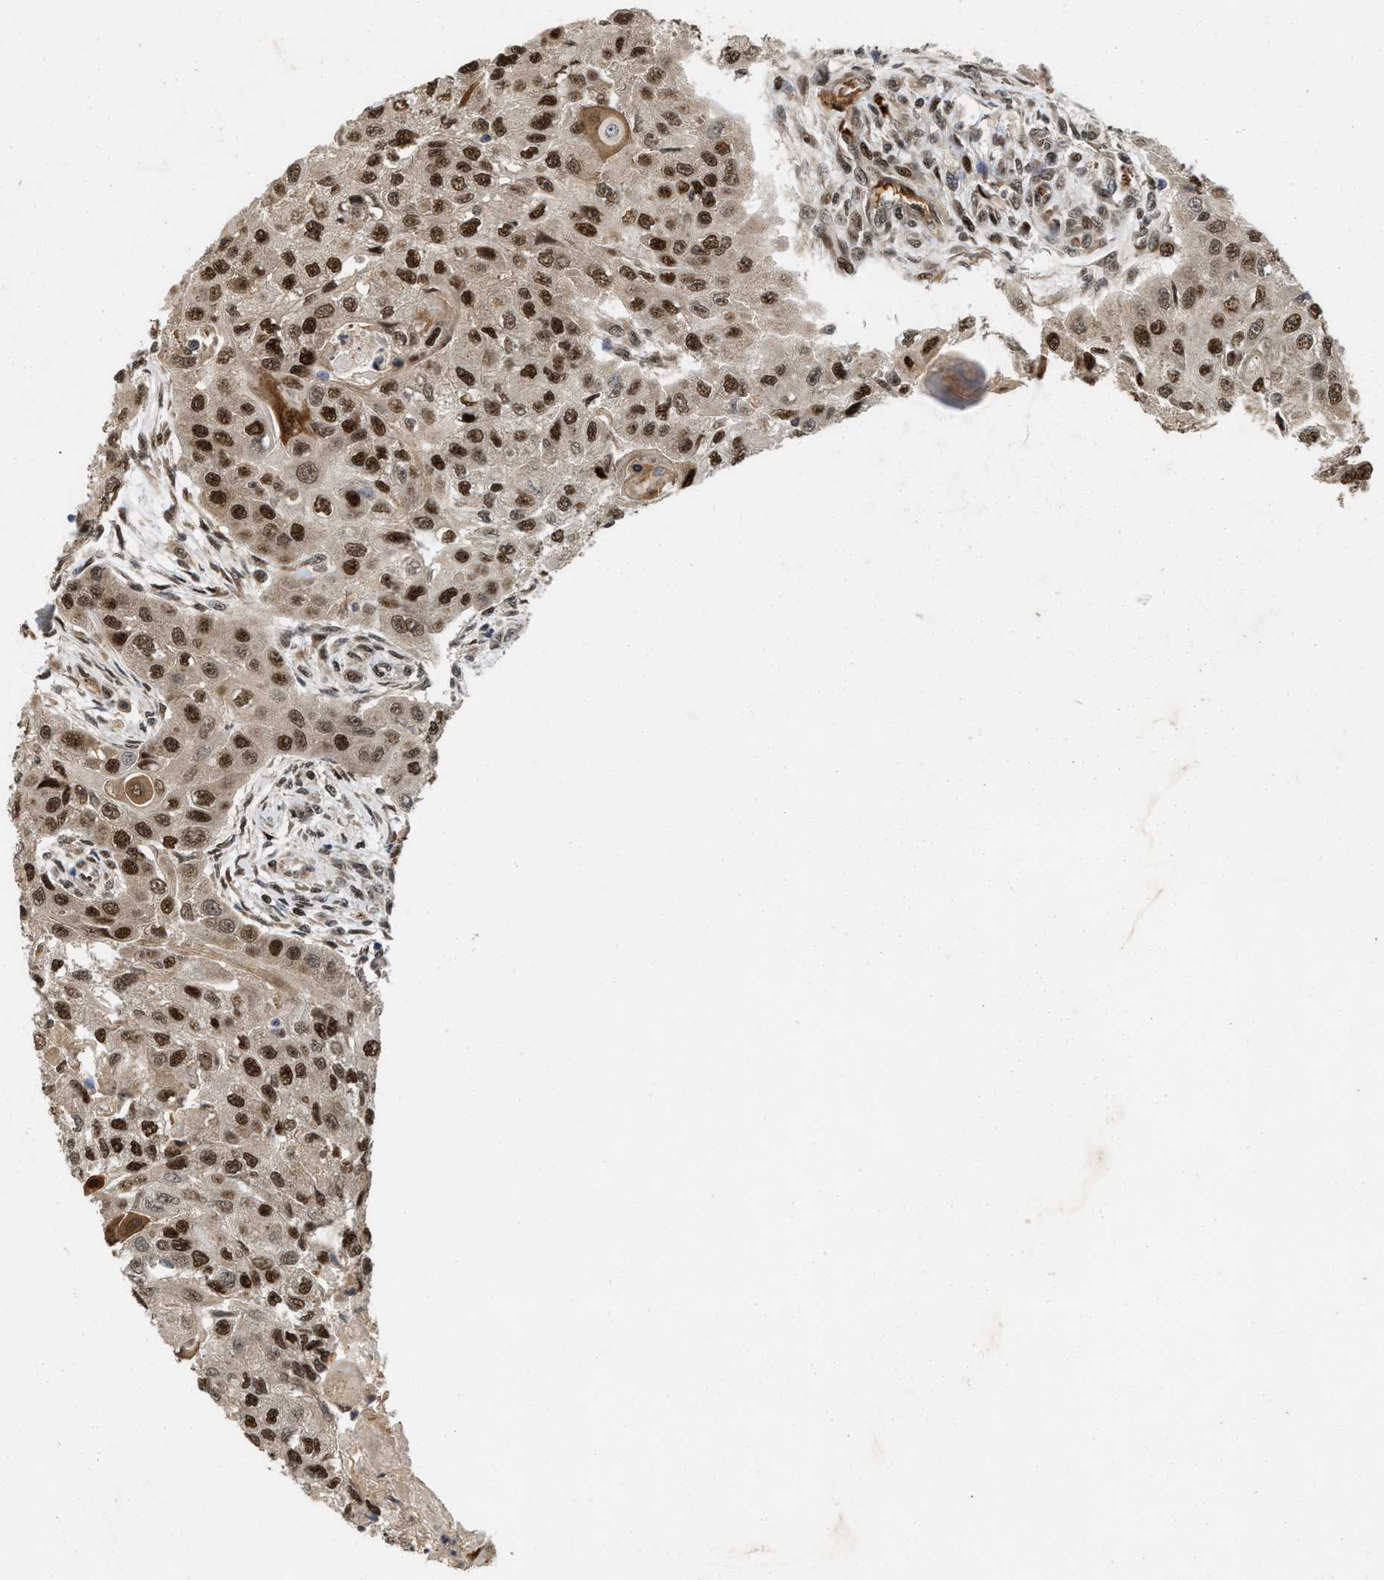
{"staining": {"intensity": "strong", "quantity": ">75%", "location": "nuclear"}, "tissue": "head and neck cancer", "cell_type": "Tumor cells", "image_type": "cancer", "snomed": [{"axis": "morphology", "description": "Normal tissue, NOS"}, {"axis": "morphology", "description": "Squamous cell carcinoma, NOS"}, {"axis": "topography", "description": "Skeletal muscle"}, {"axis": "topography", "description": "Head-Neck"}], "caption": "This is a histology image of IHC staining of head and neck cancer, which shows strong staining in the nuclear of tumor cells.", "gene": "ANKRD11", "patient": {"sex": "male", "age": 51}}